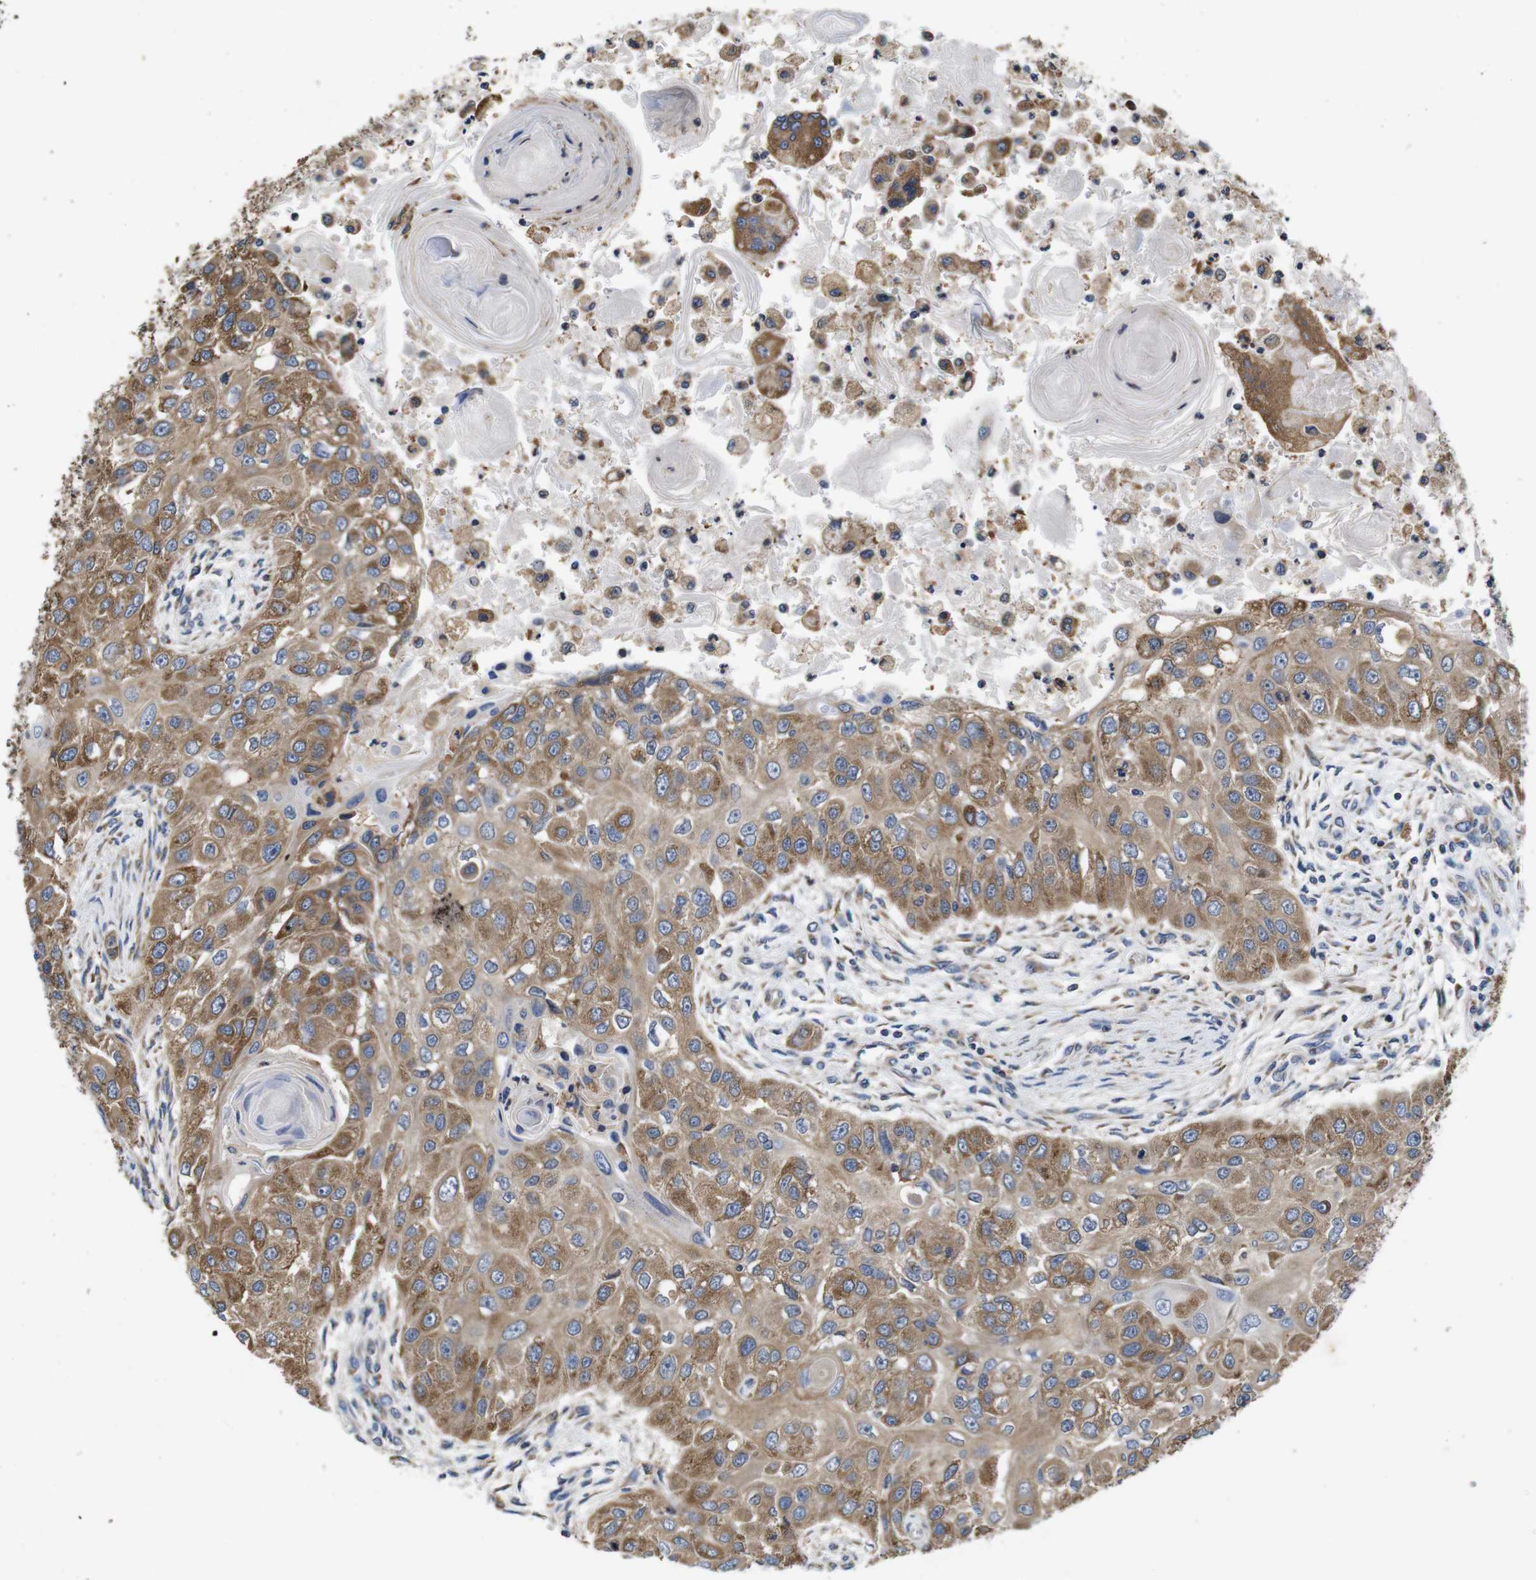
{"staining": {"intensity": "moderate", "quantity": ">75%", "location": "cytoplasmic/membranous"}, "tissue": "head and neck cancer", "cell_type": "Tumor cells", "image_type": "cancer", "snomed": [{"axis": "morphology", "description": "Normal tissue, NOS"}, {"axis": "morphology", "description": "Squamous cell carcinoma, NOS"}, {"axis": "topography", "description": "Skeletal muscle"}, {"axis": "topography", "description": "Head-Neck"}], "caption": "Head and neck cancer stained for a protein (brown) exhibits moderate cytoplasmic/membranous positive staining in about >75% of tumor cells.", "gene": "MARCHF7", "patient": {"sex": "male", "age": 51}}